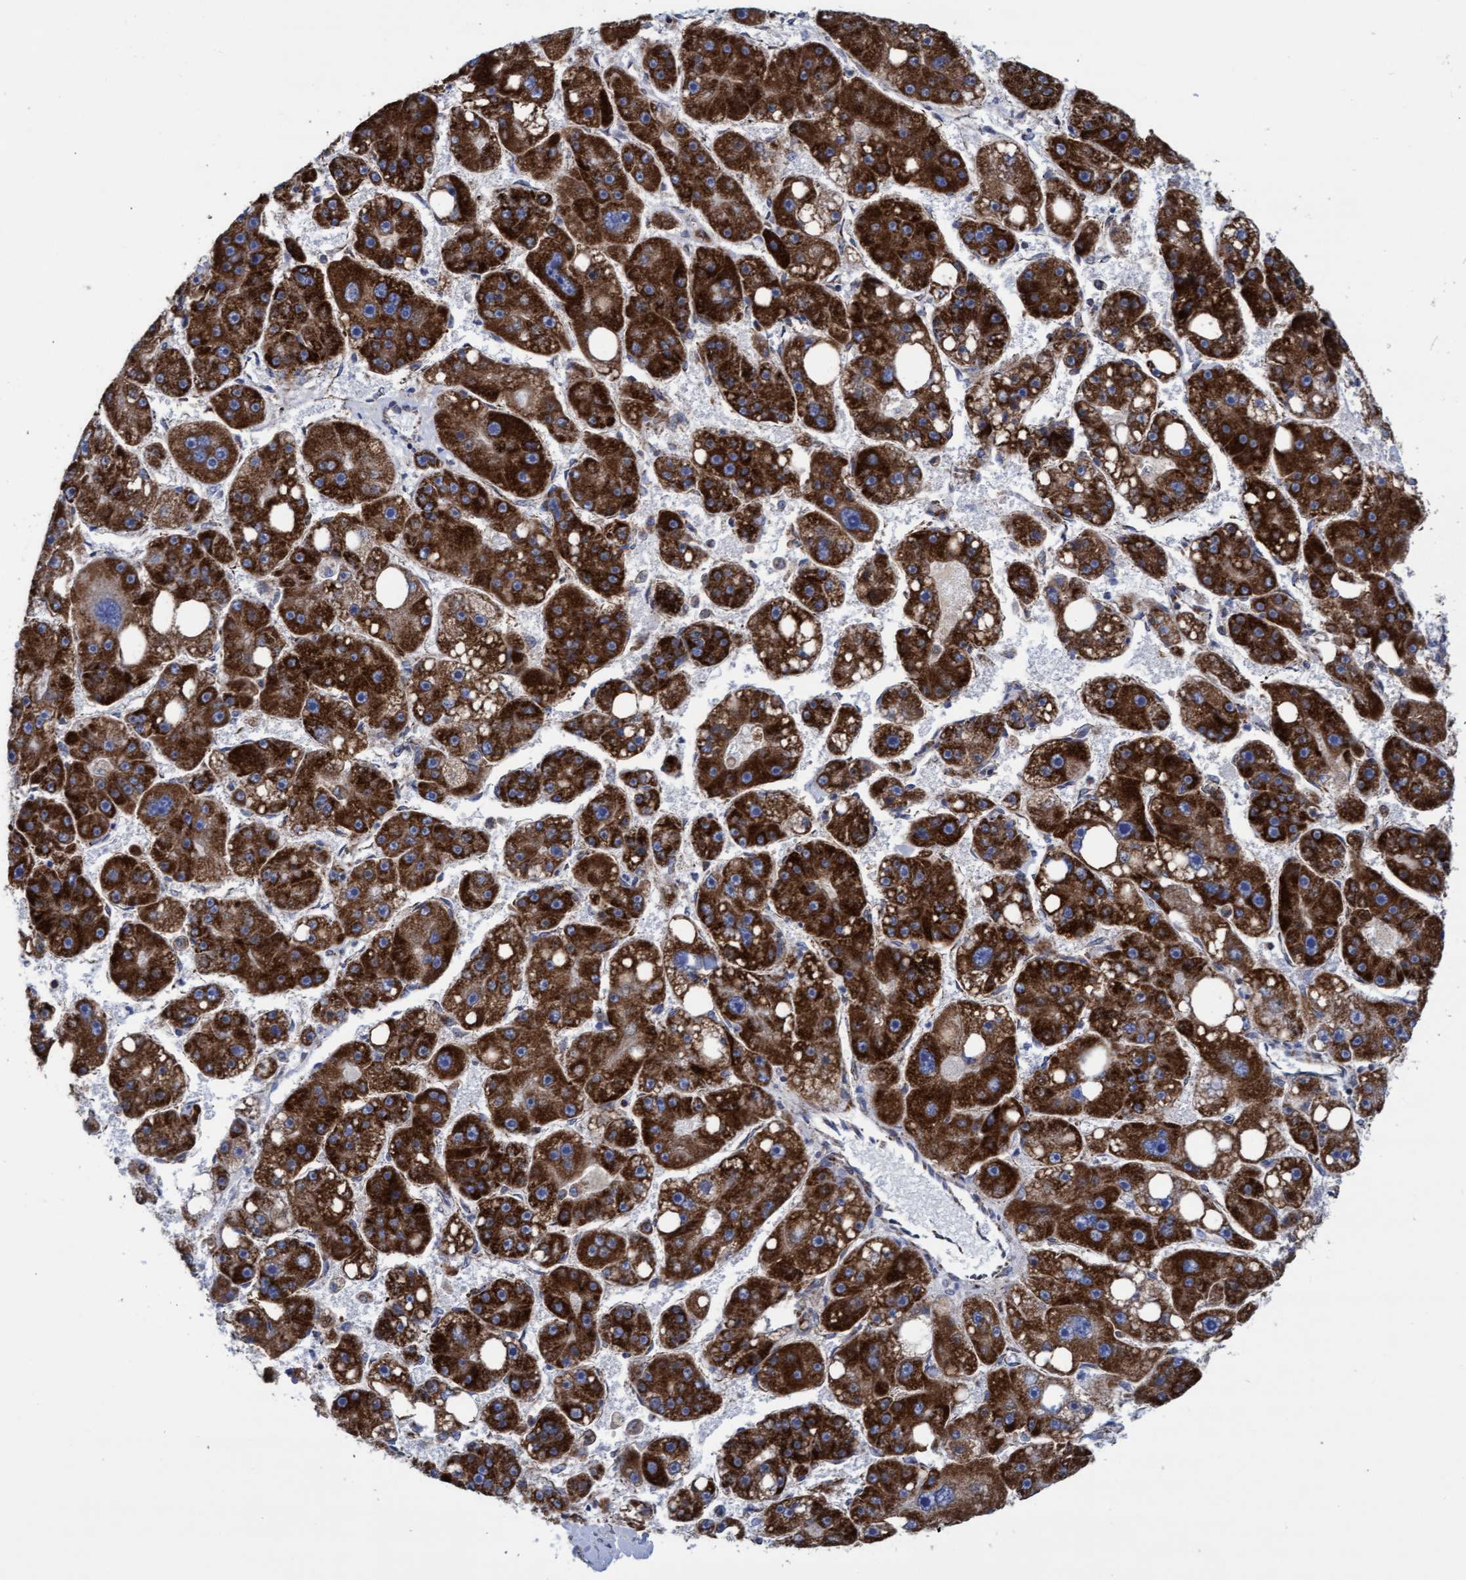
{"staining": {"intensity": "strong", "quantity": ">75%", "location": "cytoplasmic/membranous"}, "tissue": "liver cancer", "cell_type": "Tumor cells", "image_type": "cancer", "snomed": [{"axis": "morphology", "description": "Carcinoma, Hepatocellular, NOS"}, {"axis": "topography", "description": "Liver"}], "caption": "Tumor cells show high levels of strong cytoplasmic/membranous expression in approximately >75% of cells in human liver hepatocellular carcinoma. Ihc stains the protein in brown and the nuclei are stained blue.", "gene": "MRPL38", "patient": {"sex": "female", "age": 61}}